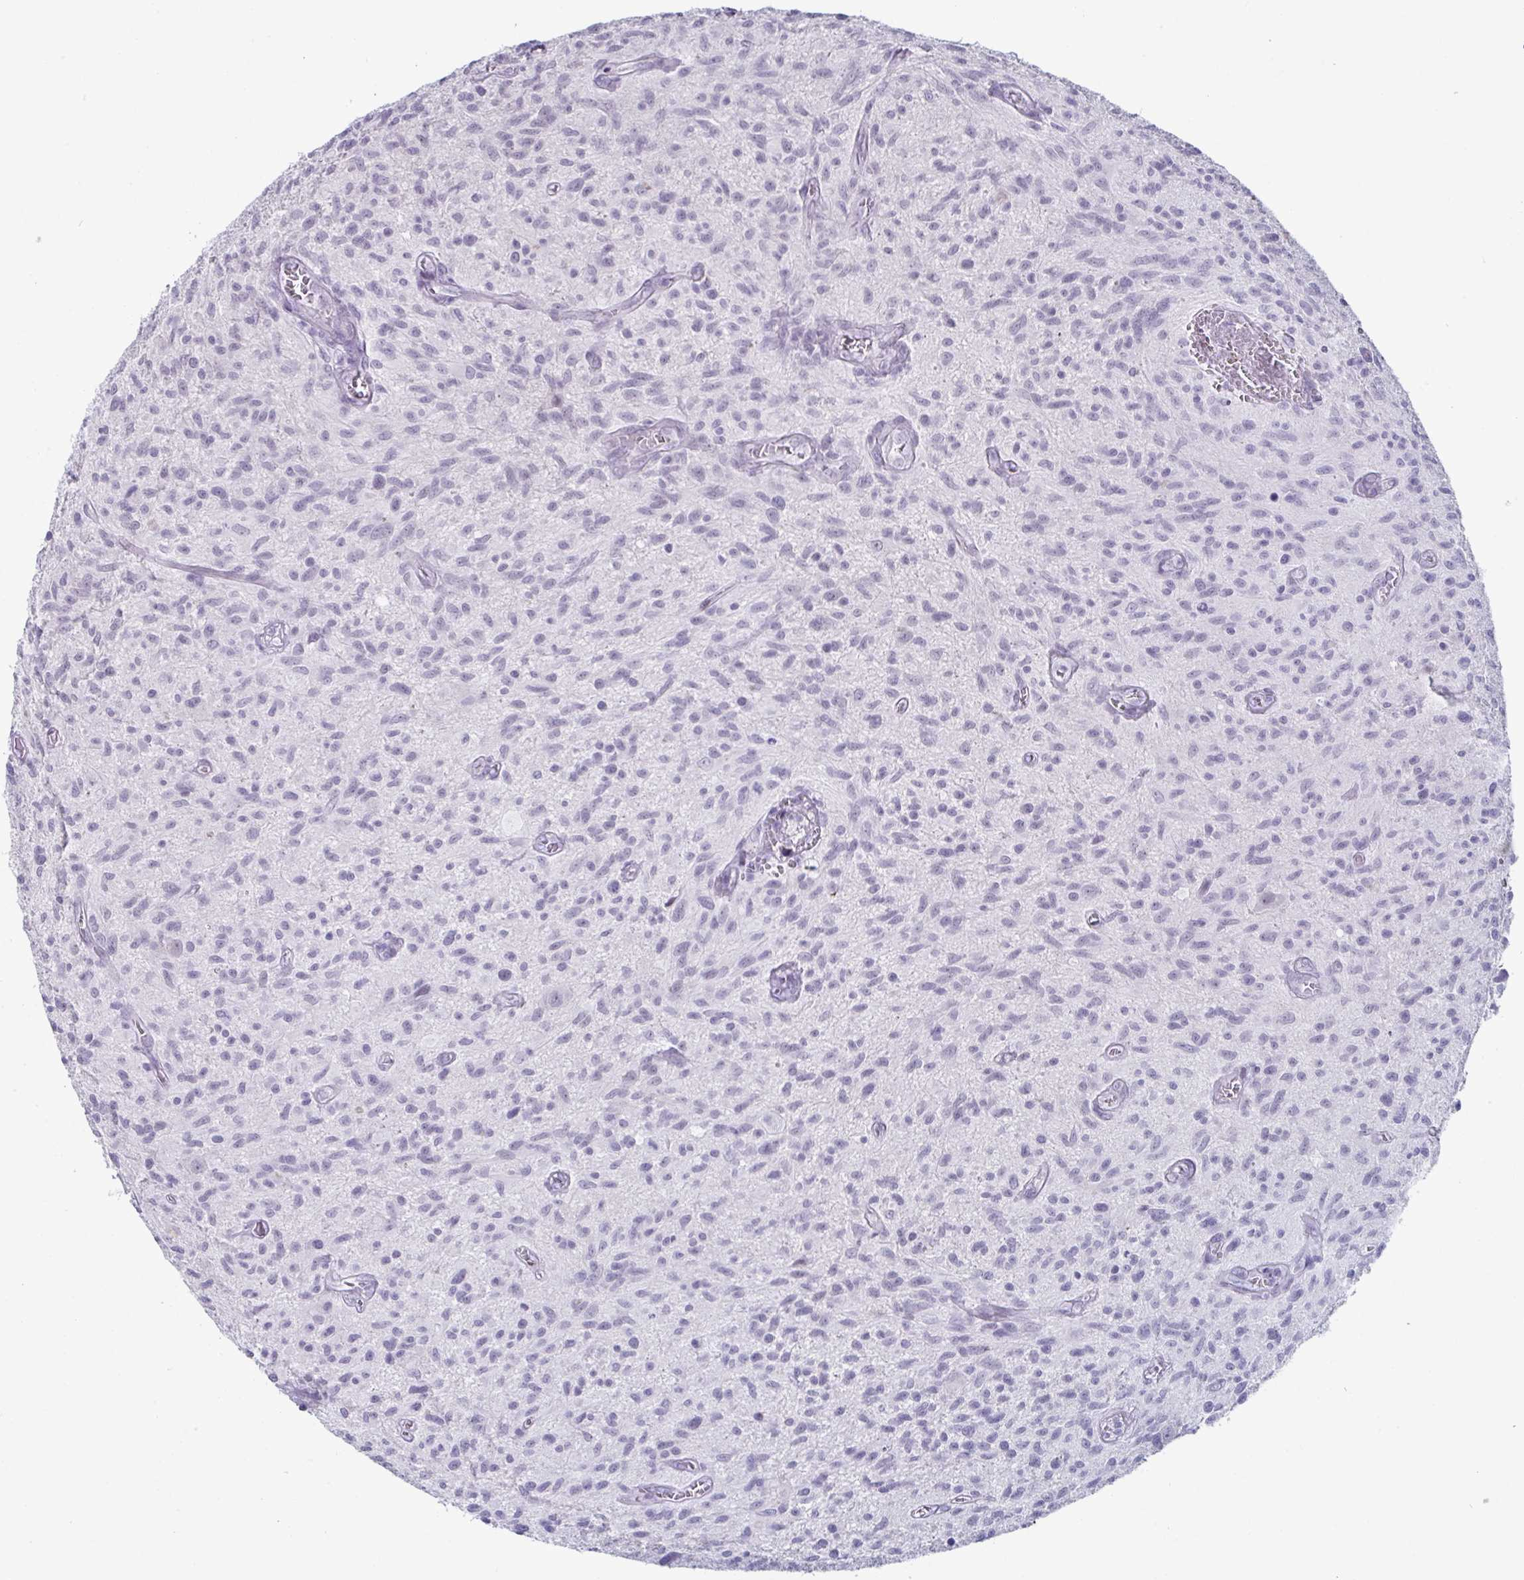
{"staining": {"intensity": "negative", "quantity": "none", "location": "none"}, "tissue": "glioma", "cell_type": "Tumor cells", "image_type": "cancer", "snomed": [{"axis": "morphology", "description": "Glioma, malignant, High grade"}, {"axis": "topography", "description": "Brain"}], "caption": "An image of human glioma is negative for staining in tumor cells.", "gene": "VSIG10L", "patient": {"sex": "male", "age": 75}}